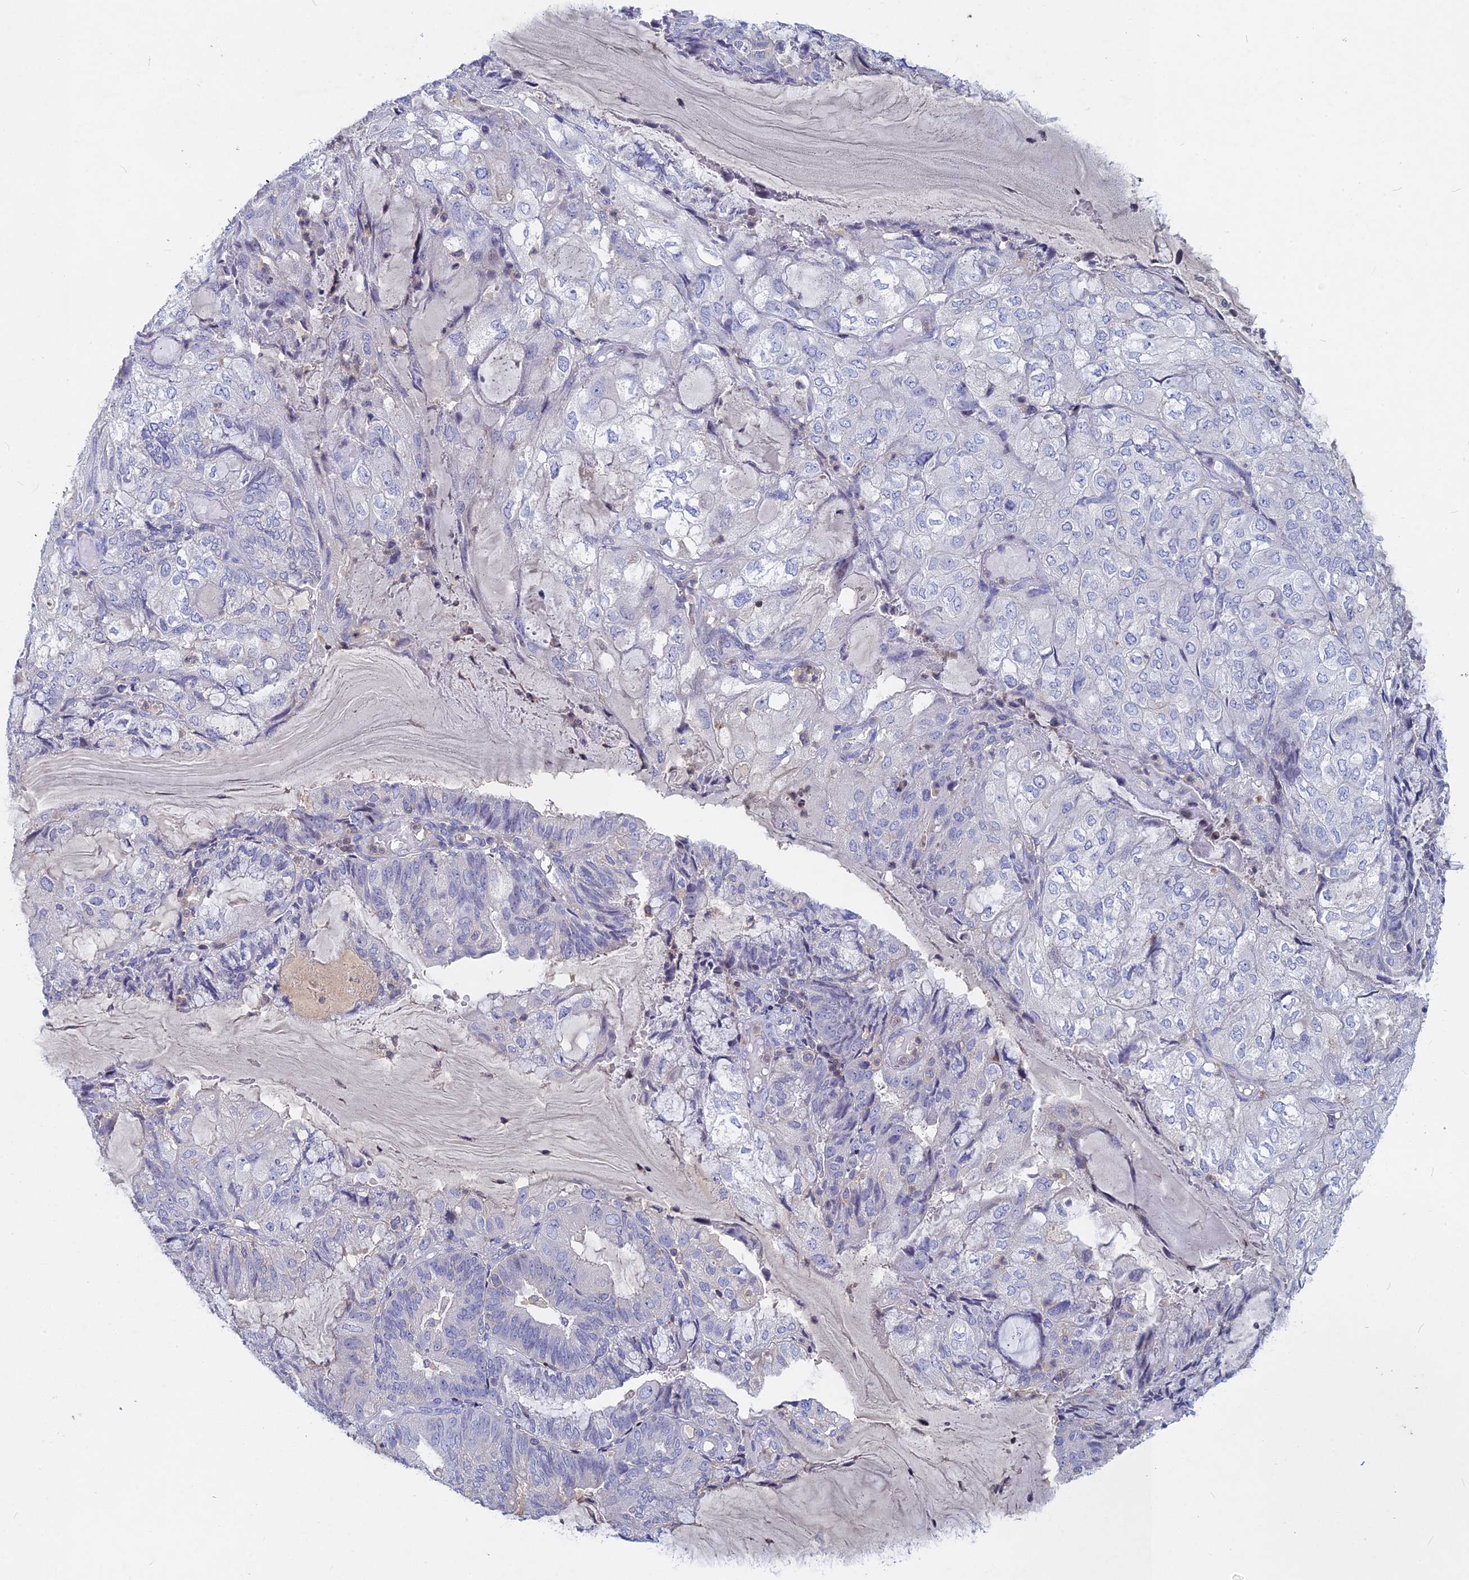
{"staining": {"intensity": "negative", "quantity": "none", "location": "none"}, "tissue": "endometrial cancer", "cell_type": "Tumor cells", "image_type": "cancer", "snomed": [{"axis": "morphology", "description": "Adenocarcinoma, NOS"}, {"axis": "topography", "description": "Endometrium"}], "caption": "DAB immunohistochemical staining of adenocarcinoma (endometrial) demonstrates no significant staining in tumor cells. (DAB IHC, high magnification).", "gene": "ACP7", "patient": {"sex": "female", "age": 81}}